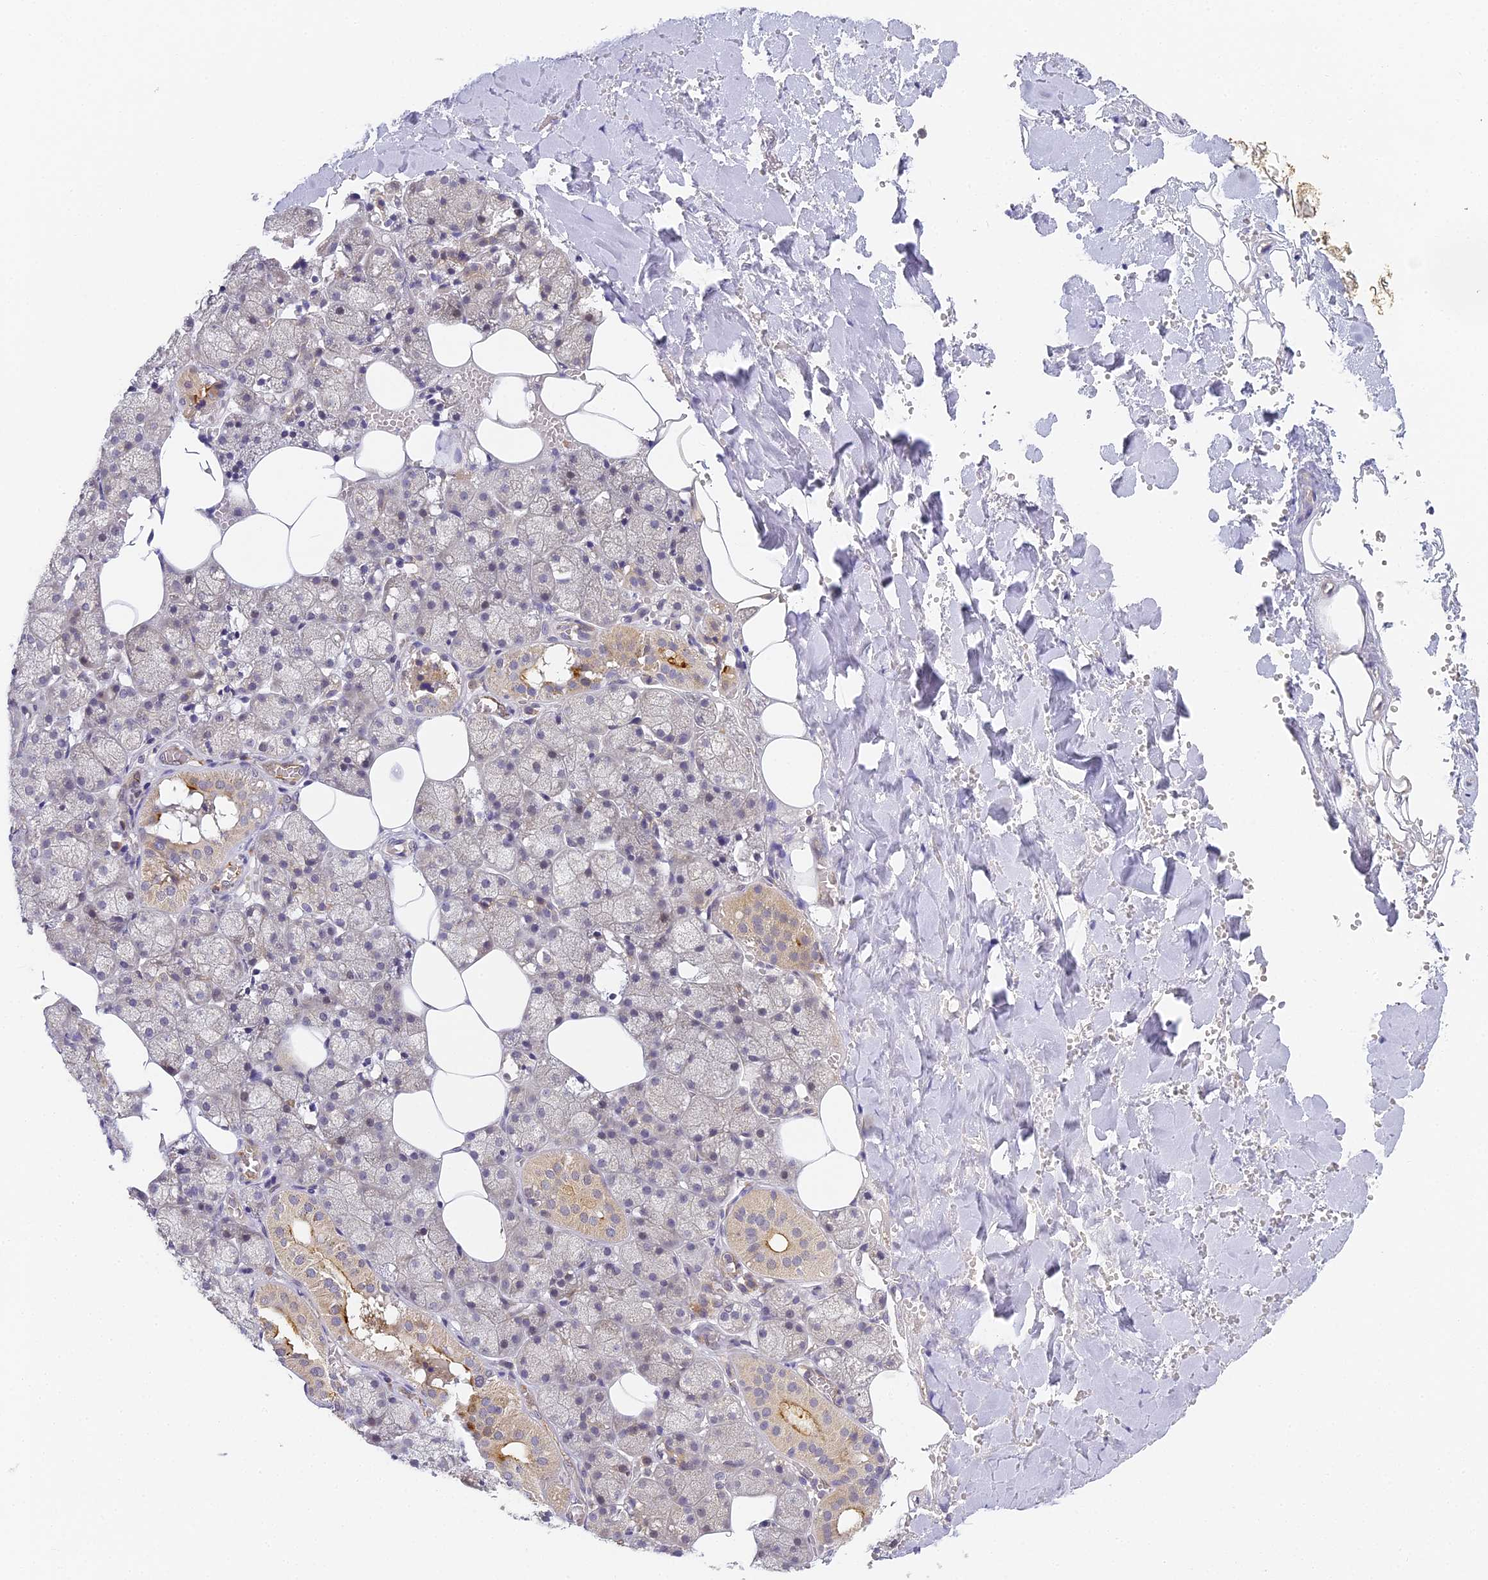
{"staining": {"intensity": "strong", "quantity": "<25%", "location": "cytoplasmic/membranous"}, "tissue": "salivary gland", "cell_type": "Glandular cells", "image_type": "normal", "snomed": [{"axis": "morphology", "description": "Normal tissue, NOS"}, {"axis": "topography", "description": "Salivary gland"}], "caption": "Immunohistochemistry image of benign salivary gland: salivary gland stained using immunohistochemistry displays medium levels of strong protein expression localized specifically in the cytoplasmic/membranous of glandular cells, appearing as a cytoplasmic/membranous brown color.", "gene": "DNAAF10", "patient": {"sex": "male", "age": 62}}